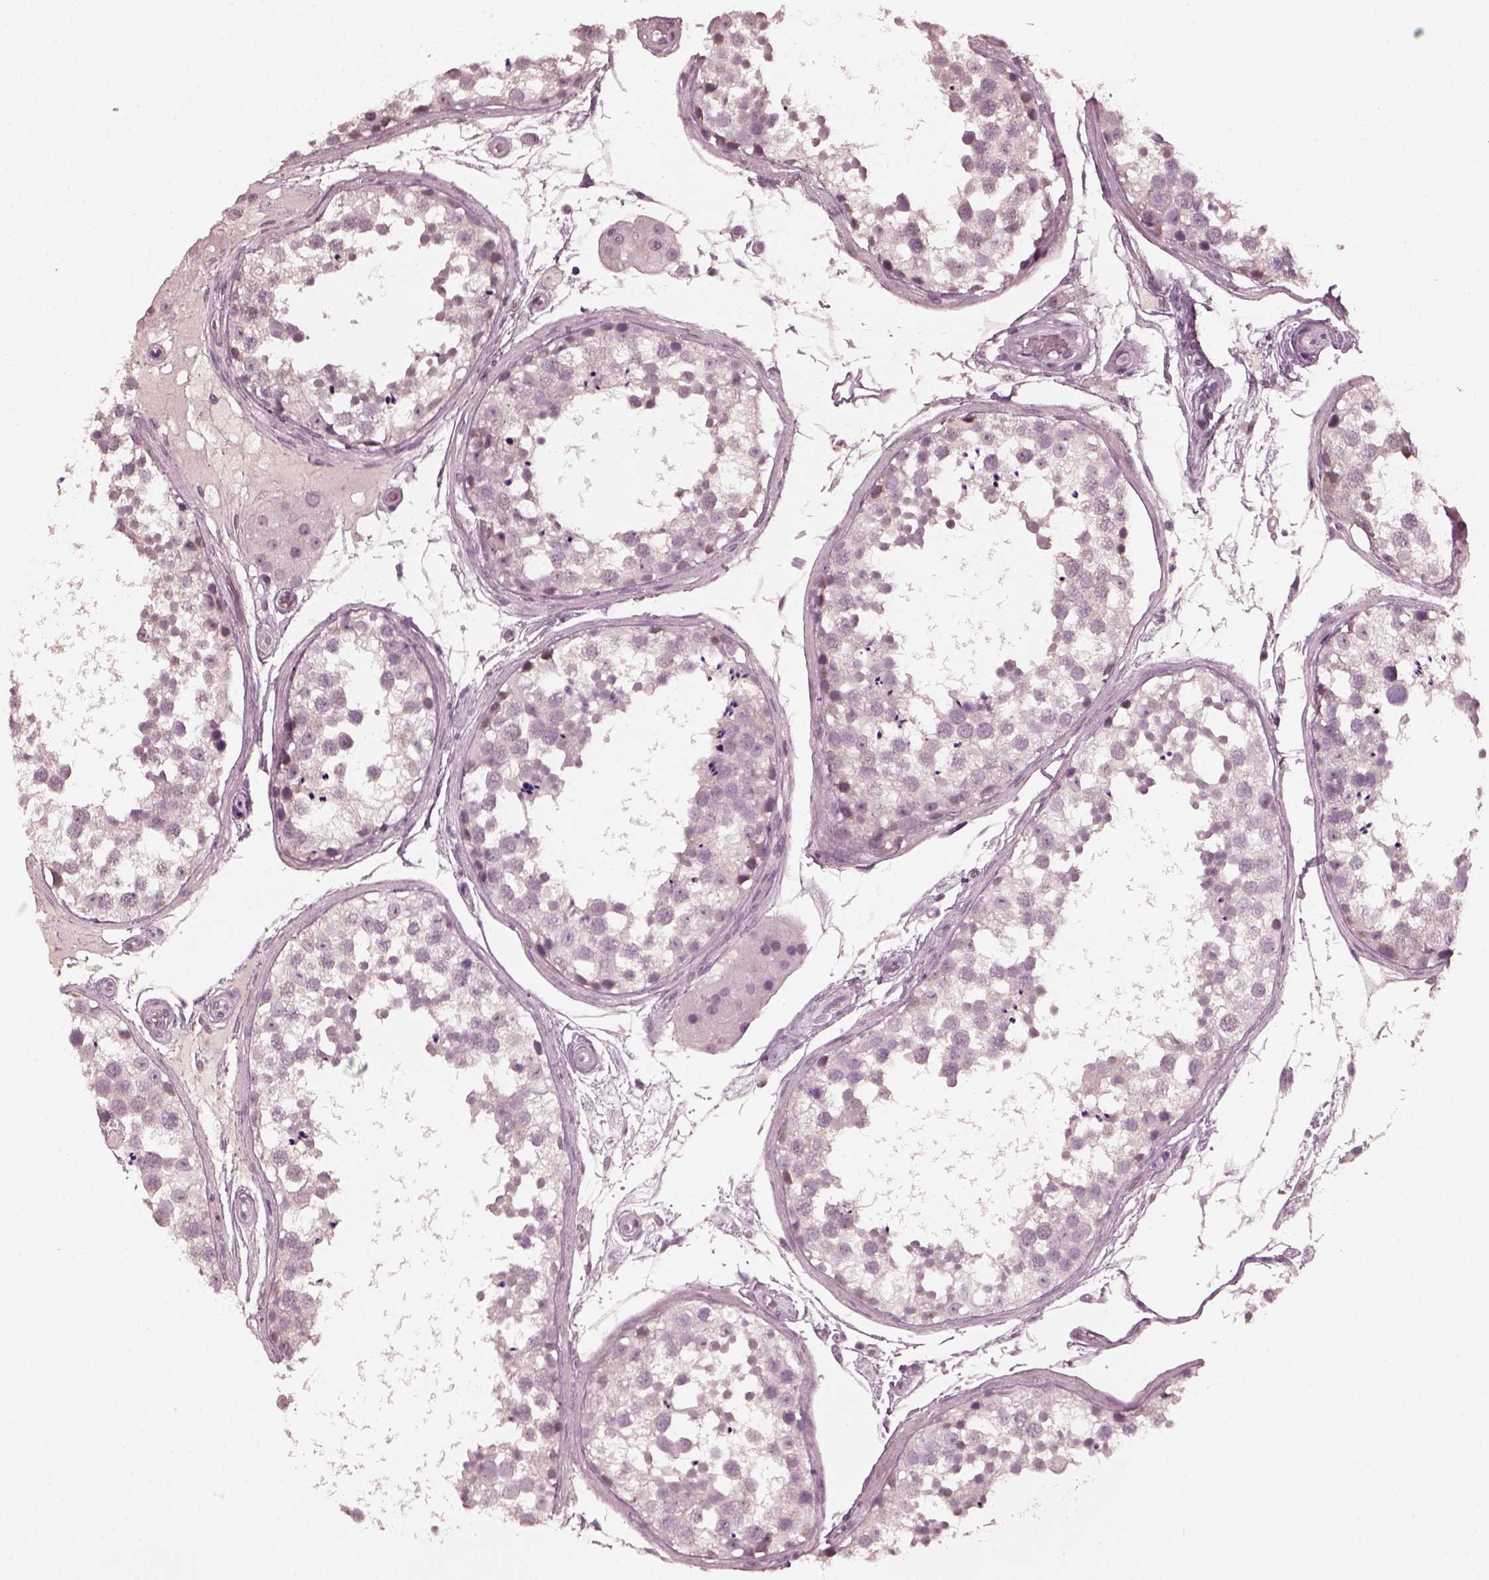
{"staining": {"intensity": "weak", "quantity": "<25%", "location": "cytoplasmic/membranous"}, "tissue": "testis", "cell_type": "Cells in seminiferous ducts", "image_type": "normal", "snomed": [{"axis": "morphology", "description": "Normal tissue, NOS"}, {"axis": "morphology", "description": "Seminoma, NOS"}, {"axis": "topography", "description": "Testis"}], "caption": "This is a image of immunohistochemistry (IHC) staining of benign testis, which shows no staining in cells in seminiferous ducts.", "gene": "KRT79", "patient": {"sex": "male", "age": 65}}